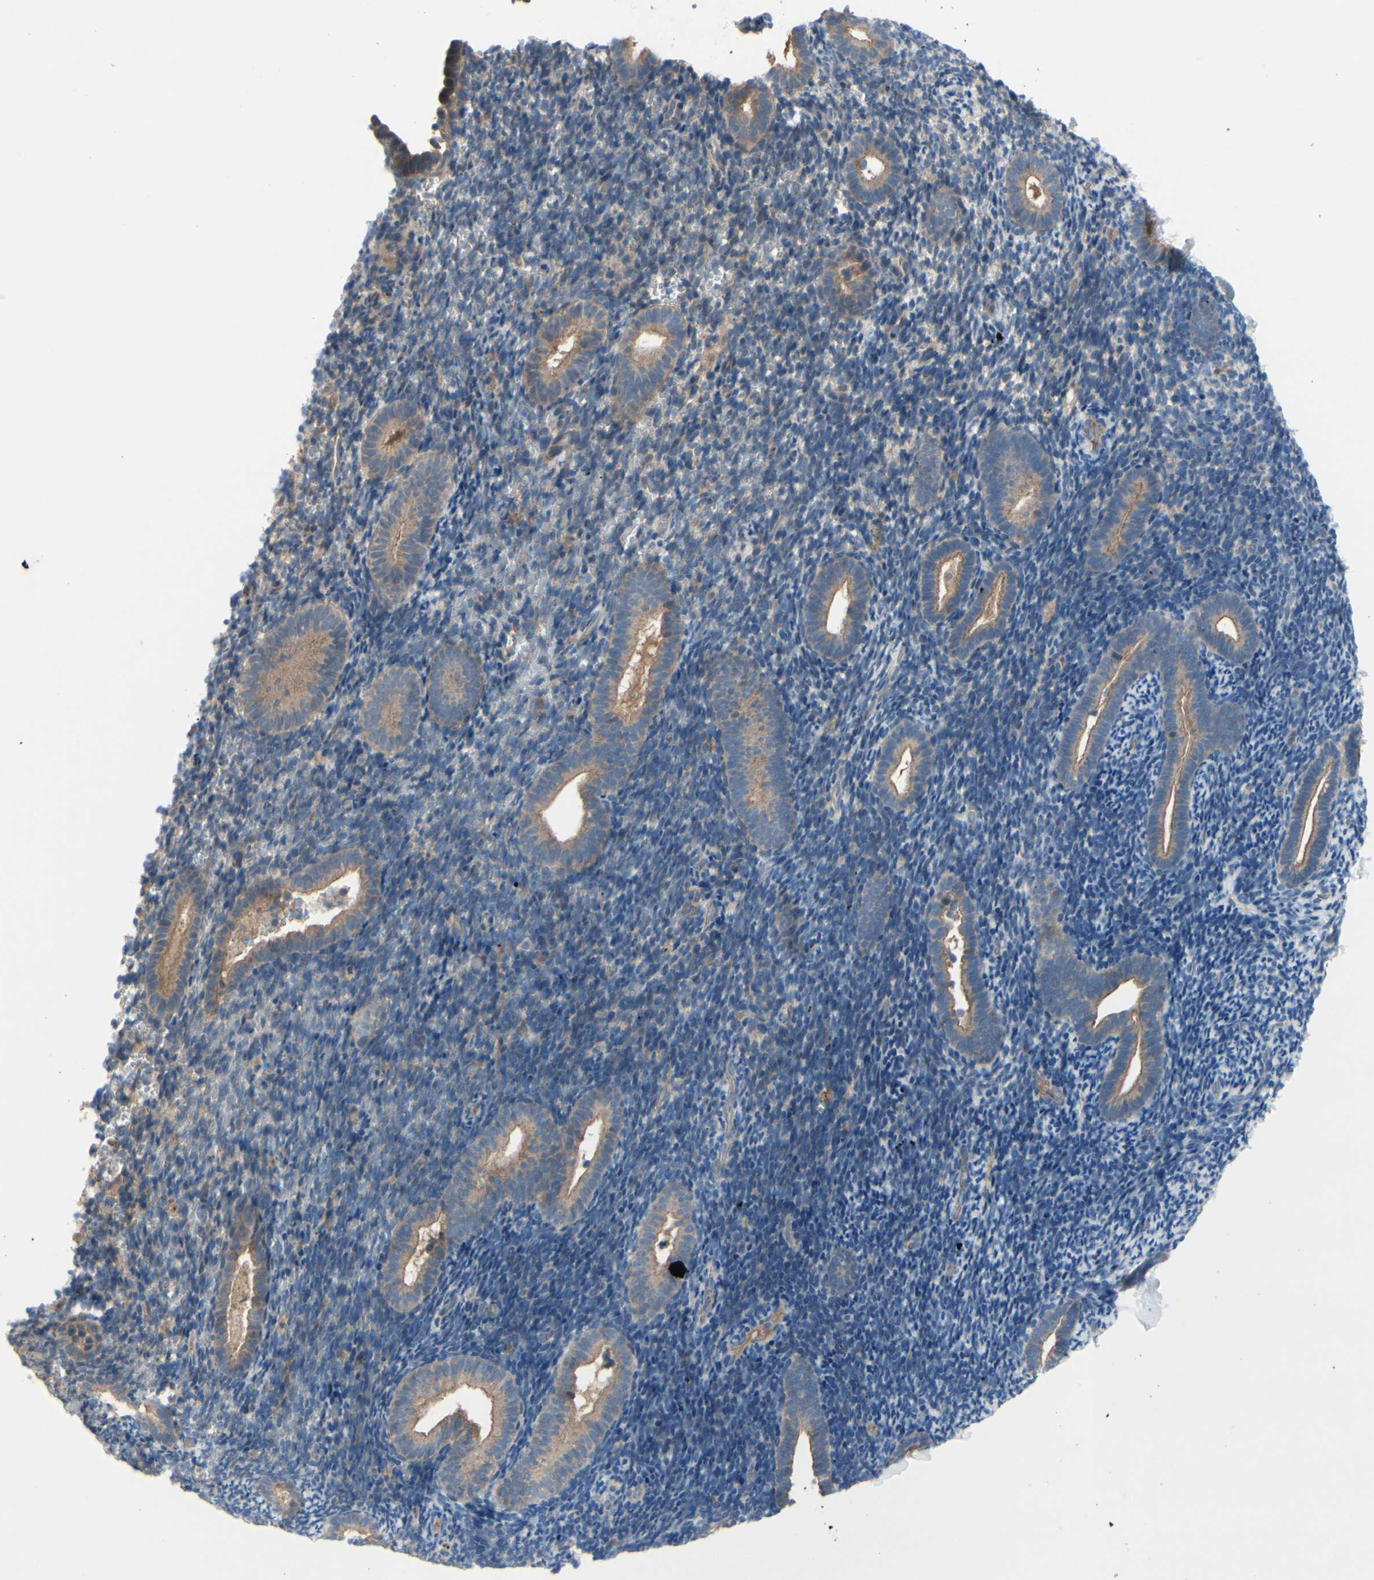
{"staining": {"intensity": "weak", "quantity": ">75%", "location": "cytoplasmic/membranous"}, "tissue": "endometrium", "cell_type": "Cells in endometrial stroma", "image_type": "normal", "snomed": [{"axis": "morphology", "description": "Normal tissue, NOS"}, {"axis": "topography", "description": "Endometrium"}], "caption": "This histopathology image displays IHC staining of unremarkable endometrium, with low weak cytoplasmic/membranous staining in about >75% of cells in endometrial stroma.", "gene": "ICAM5", "patient": {"sex": "female", "age": 51}}